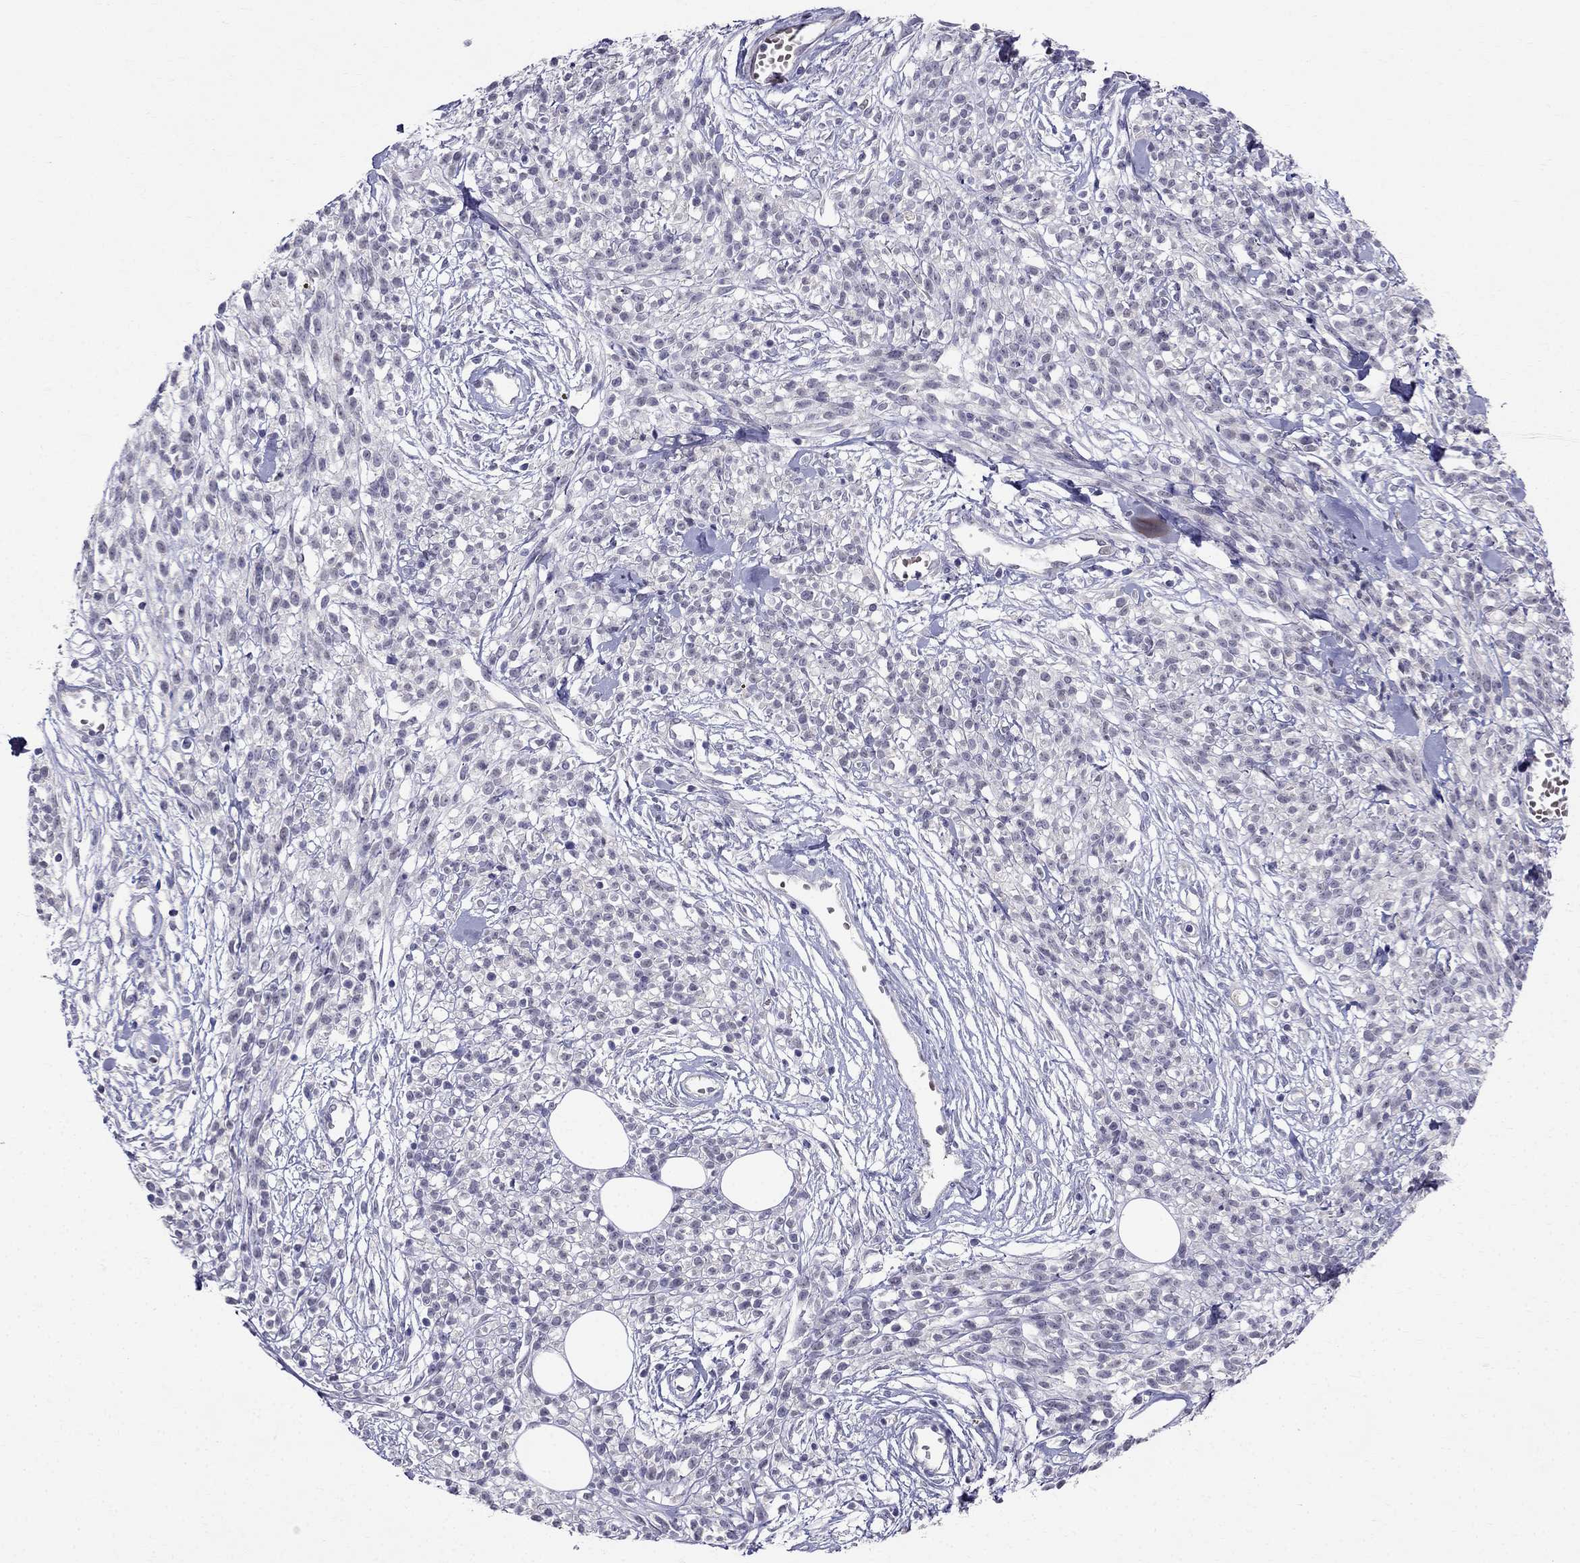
{"staining": {"intensity": "negative", "quantity": "none", "location": "none"}, "tissue": "melanoma", "cell_type": "Tumor cells", "image_type": "cancer", "snomed": [{"axis": "morphology", "description": "Malignant melanoma, NOS"}, {"axis": "topography", "description": "Skin"}, {"axis": "topography", "description": "Skin of trunk"}], "caption": "This is a image of IHC staining of melanoma, which shows no staining in tumor cells.", "gene": "BAG5", "patient": {"sex": "male", "age": 74}}